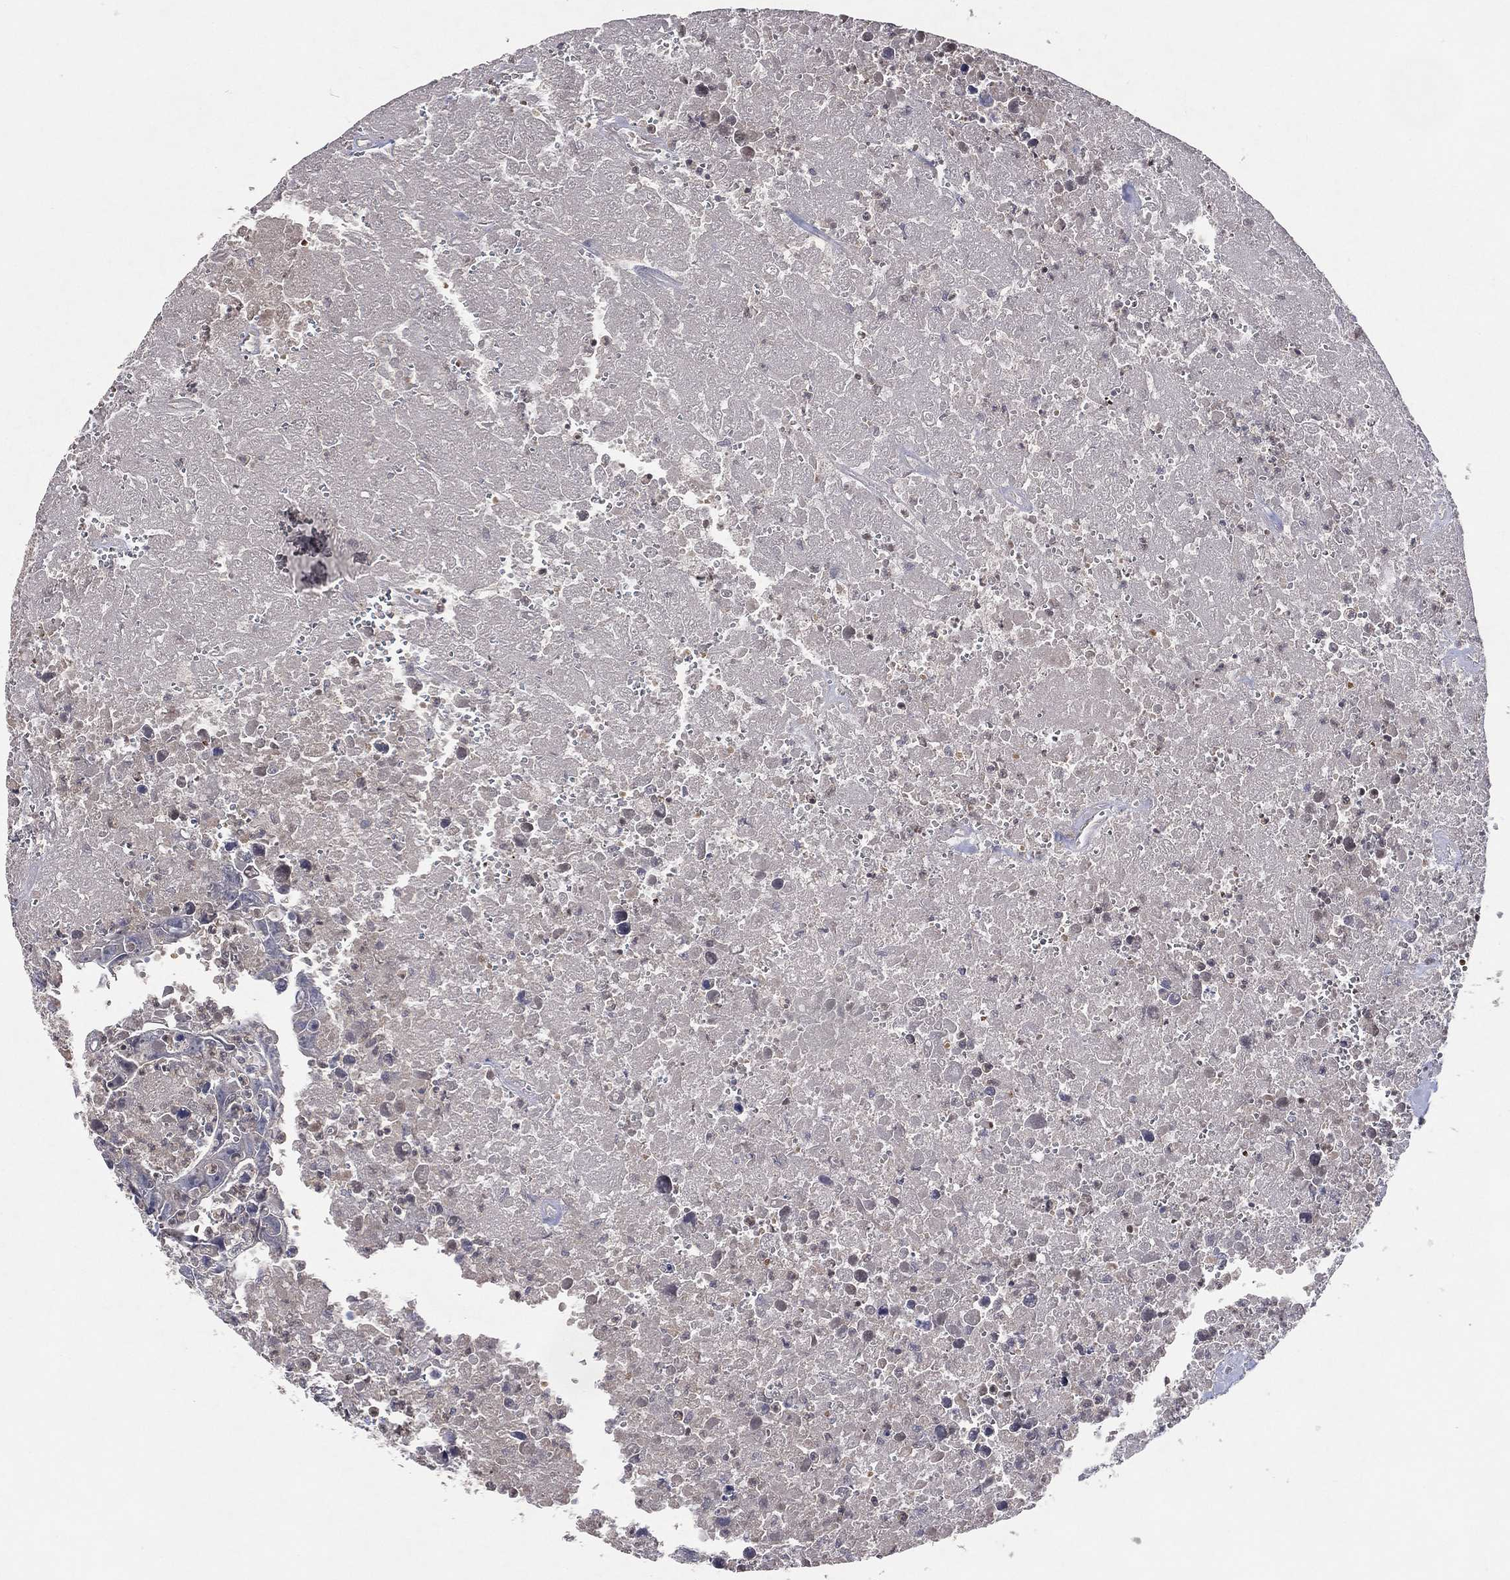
{"staining": {"intensity": "negative", "quantity": "none", "location": "none"}, "tissue": "testis cancer", "cell_type": "Tumor cells", "image_type": "cancer", "snomed": [{"axis": "morphology", "description": "Carcinoma, Embryonal, NOS"}, {"axis": "topography", "description": "Testis"}], "caption": "A high-resolution histopathology image shows immunohistochemistry (IHC) staining of testis cancer, which displays no significant staining in tumor cells.", "gene": "DNAH7", "patient": {"sex": "male", "age": 24}}